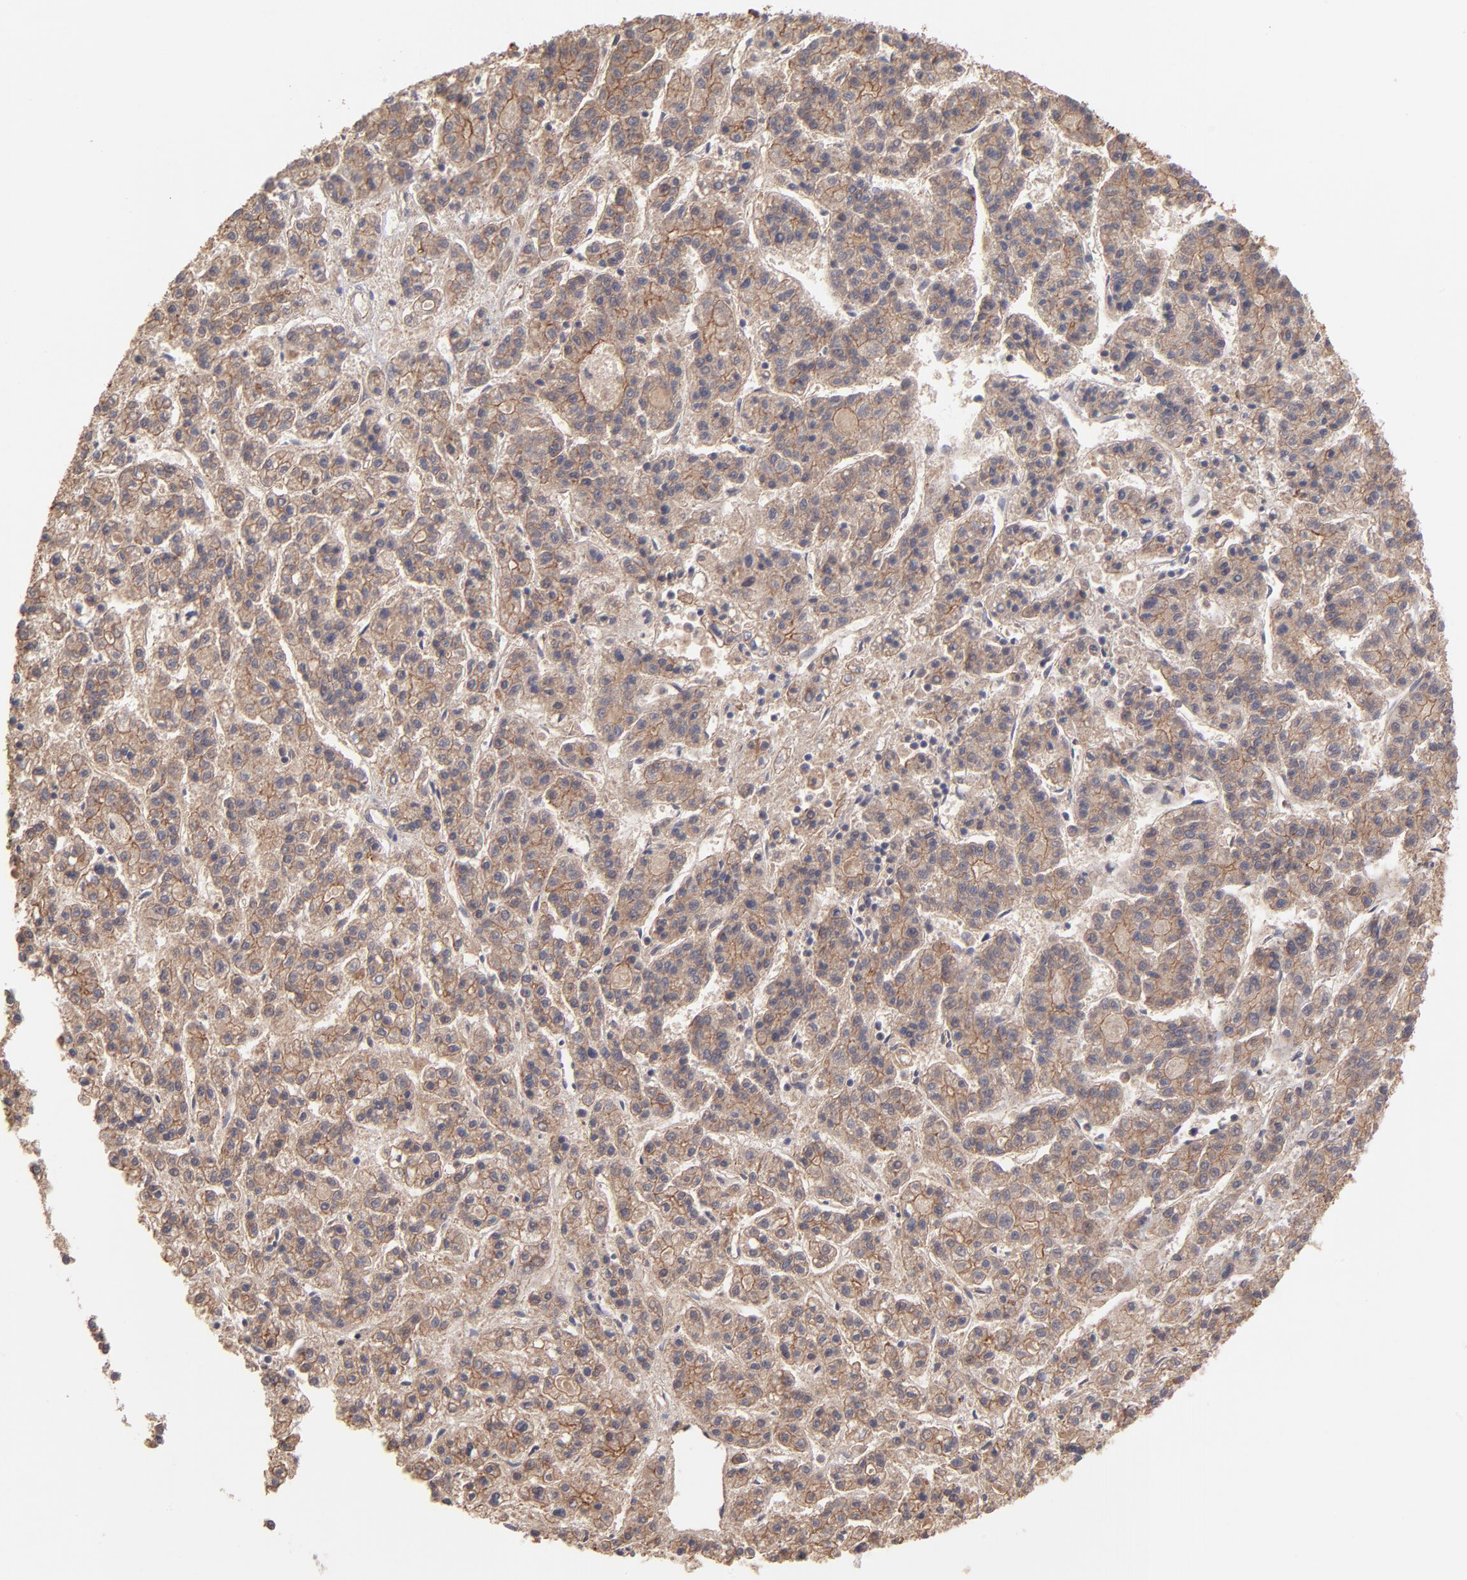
{"staining": {"intensity": "moderate", "quantity": ">75%", "location": "cytoplasmic/membranous"}, "tissue": "liver cancer", "cell_type": "Tumor cells", "image_type": "cancer", "snomed": [{"axis": "morphology", "description": "Carcinoma, Hepatocellular, NOS"}, {"axis": "topography", "description": "Liver"}], "caption": "This image displays IHC staining of liver cancer (hepatocellular carcinoma), with medium moderate cytoplasmic/membranous expression in approximately >75% of tumor cells.", "gene": "STAP2", "patient": {"sex": "male", "age": 70}}